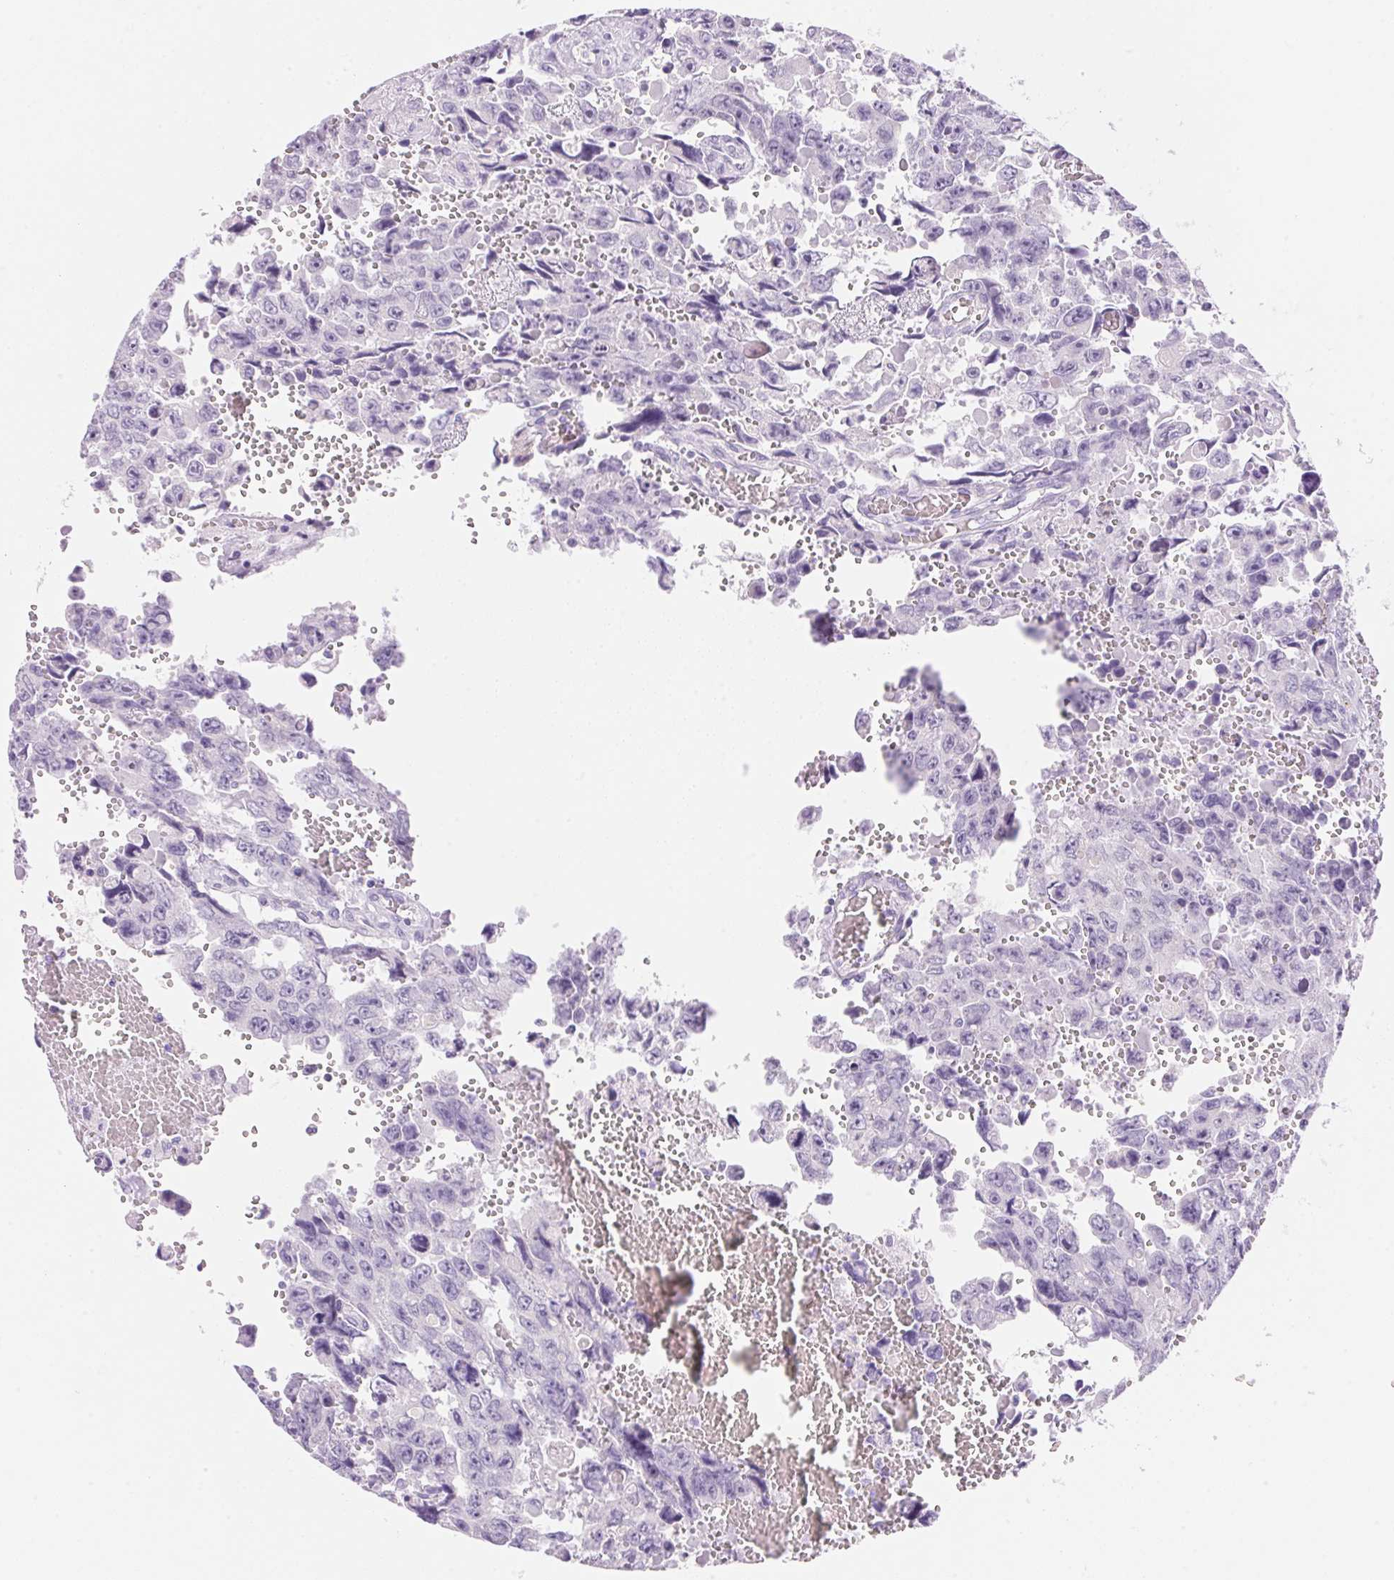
{"staining": {"intensity": "negative", "quantity": "none", "location": "none"}, "tissue": "testis cancer", "cell_type": "Tumor cells", "image_type": "cancer", "snomed": [{"axis": "morphology", "description": "Seminoma, NOS"}, {"axis": "topography", "description": "Testis"}], "caption": "Tumor cells show no significant protein expression in testis cancer.", "gene": "DHCR24", "patient": {"sex": "male", "age": 26}}